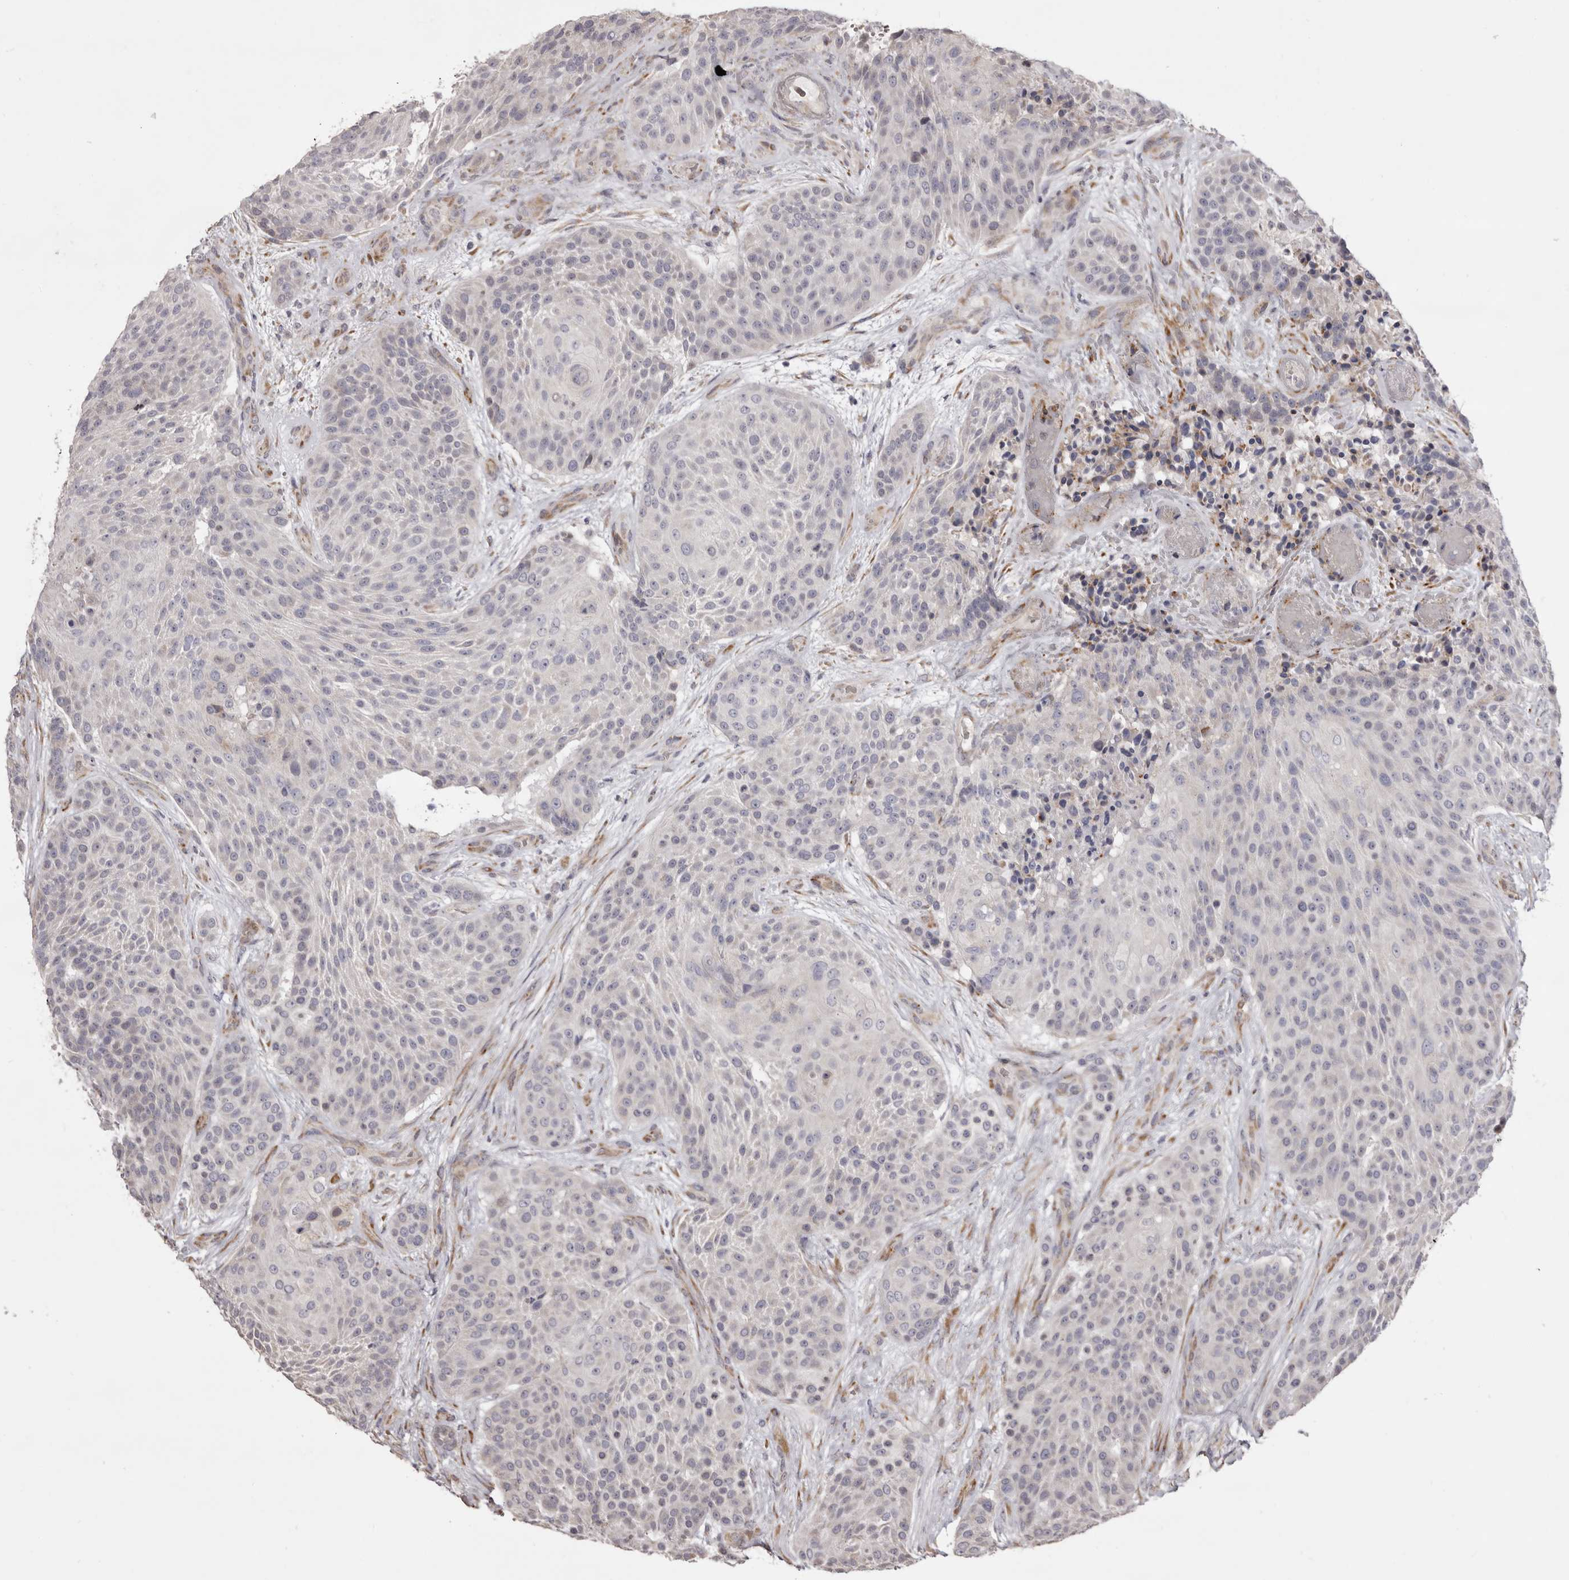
{"staining": {"intensity": "negative", "quantity": "none", "location": "none"}, "tissue": "urothelial cancer", "cell_type": "Tumor cells", "image_type": "cancer", "snomed": [{"axis": "morphology", "description": "Urothelial carcinoma, High grade"}, {"axis": "topography", "description": "Urinary bladder"}], "caption": "A high-resolution micrograph shows immunohistochemistry (IHC) staining of urothelial cancer, which reveals no significant expression in tumor cells.", "gene": "PIGX", "patient": {"sex": "female", "age": 63}}